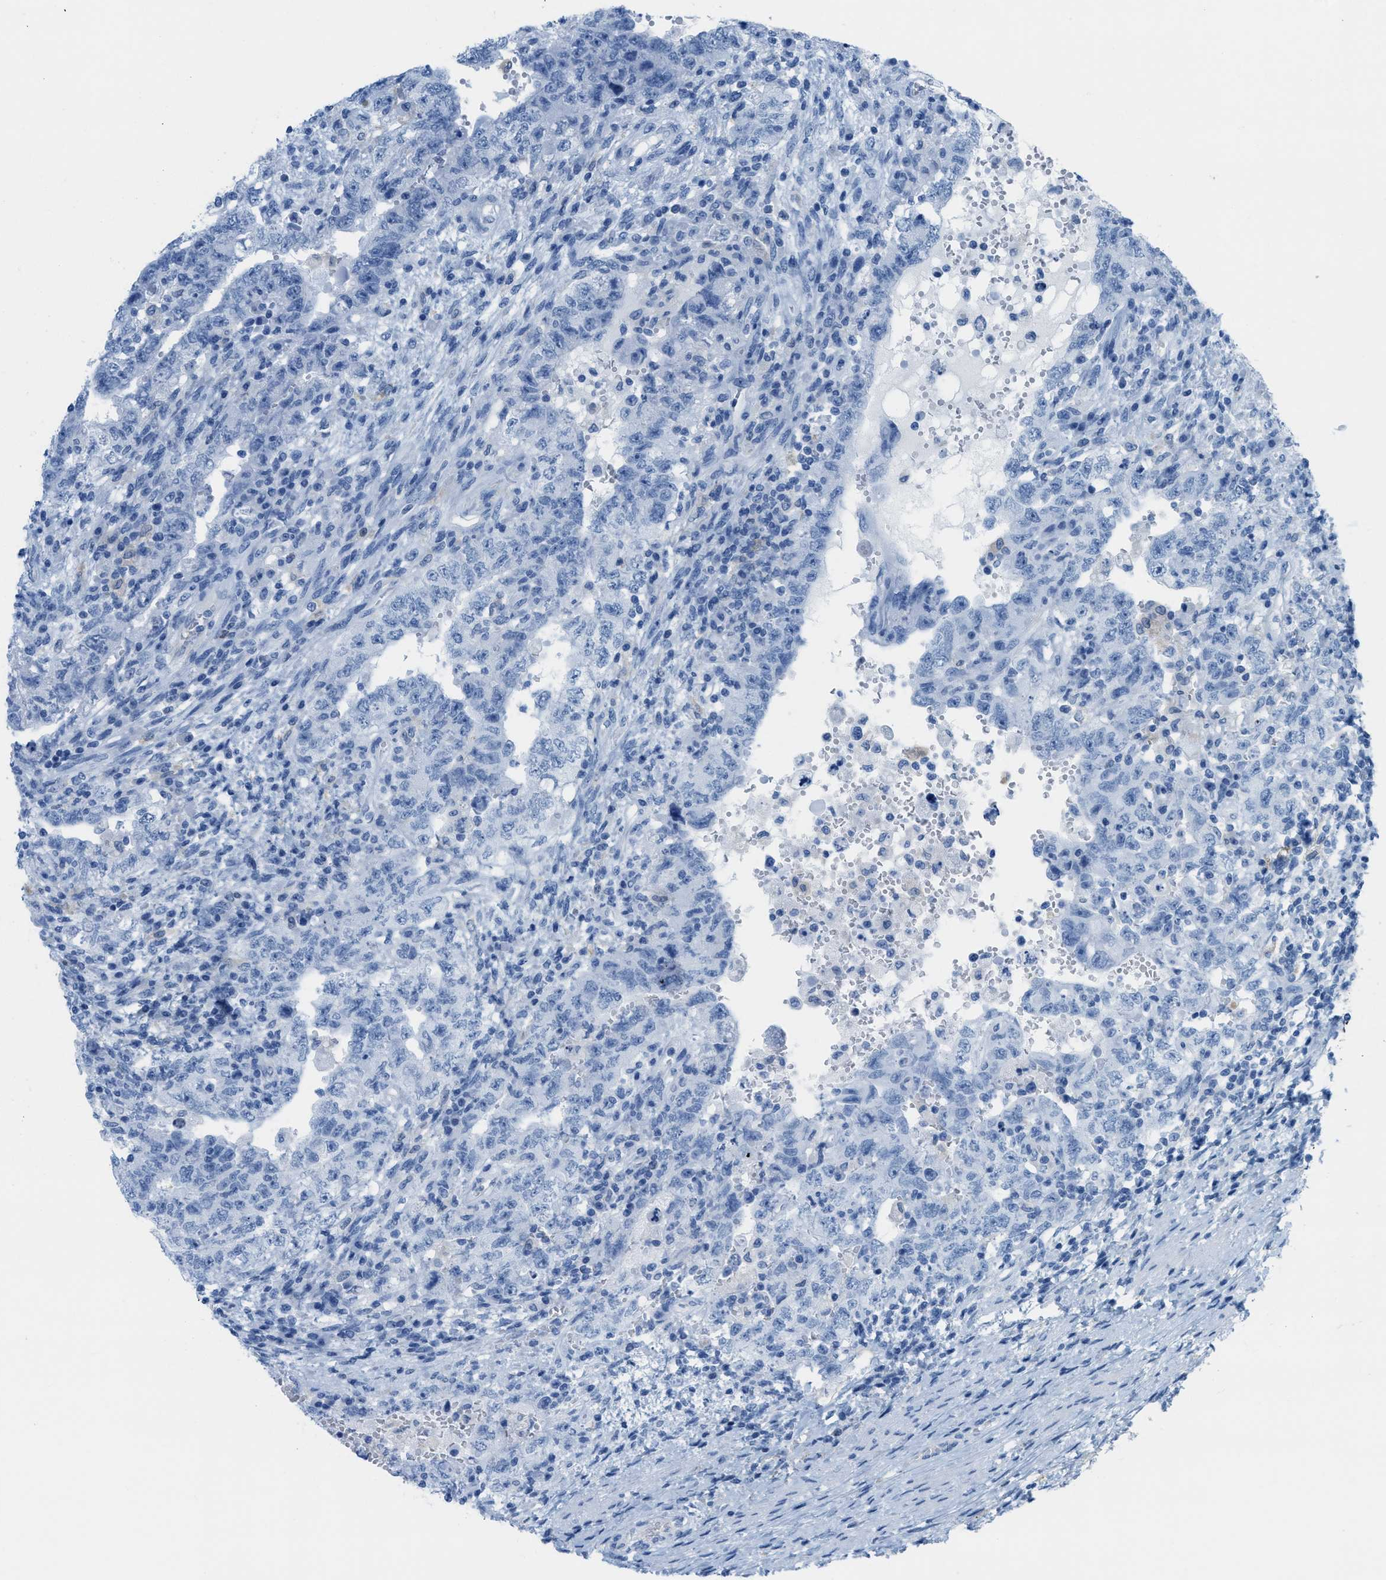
{"staining": {"intensity": "negative", "quantity": "none", "location": "none"}, "tissue": "testis cancer", "cell_type": "Tumor cells", "image_type": "cancer", "snomed": [{"axis": "morphology", "description": "Carcinoma, Embryonal, NOS"}, {"axis": "topography", "description": "Testis"}], "caption": "There is no significant expression in tumor cells of testis embryonal carcinoma.", "gene": "ASGR1", "patient": {"sex": "male", "age": 26}}